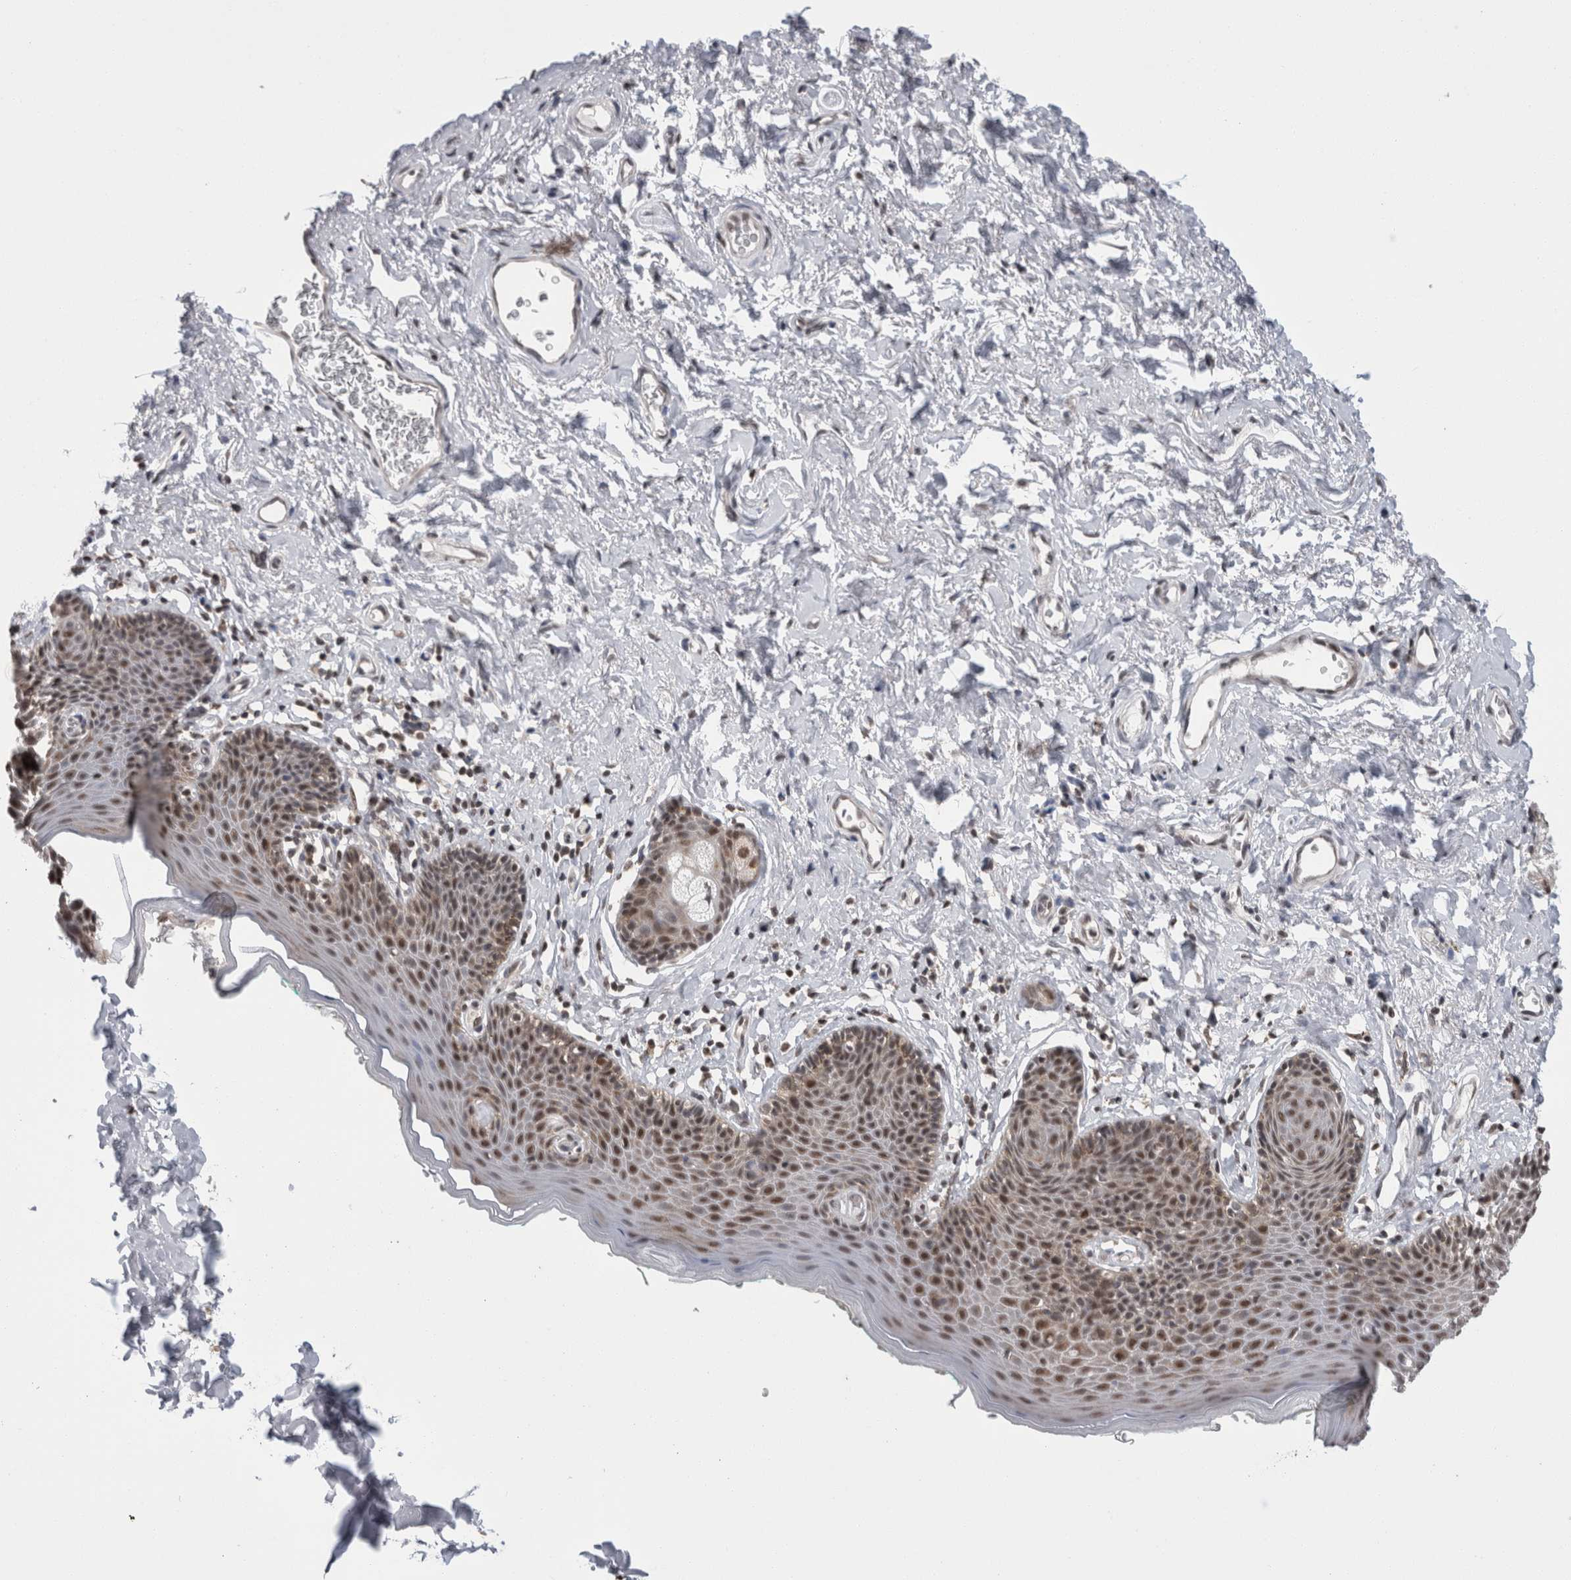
{"staining": {"intensity": "moderate", "quantity": ">75%", "location": "nuclear"}, "tissue": "skin", "cell_type": "Epidermal cells", "image_type": "normal", "snomed": [{"axis": "morphology", "description": "Normal tissue, NOS"}, {"axis": "topography", "description": "Vulva"}], "caption": "The immunohistochemical stain labels moderate nuclear staining in epidermal cells of unremarkable skin. (brown staining indicates protein expression, while blue staining denotes nuclei).", "gene": "ZBTB11", "patient": {"sex": "female", "age": 66}}